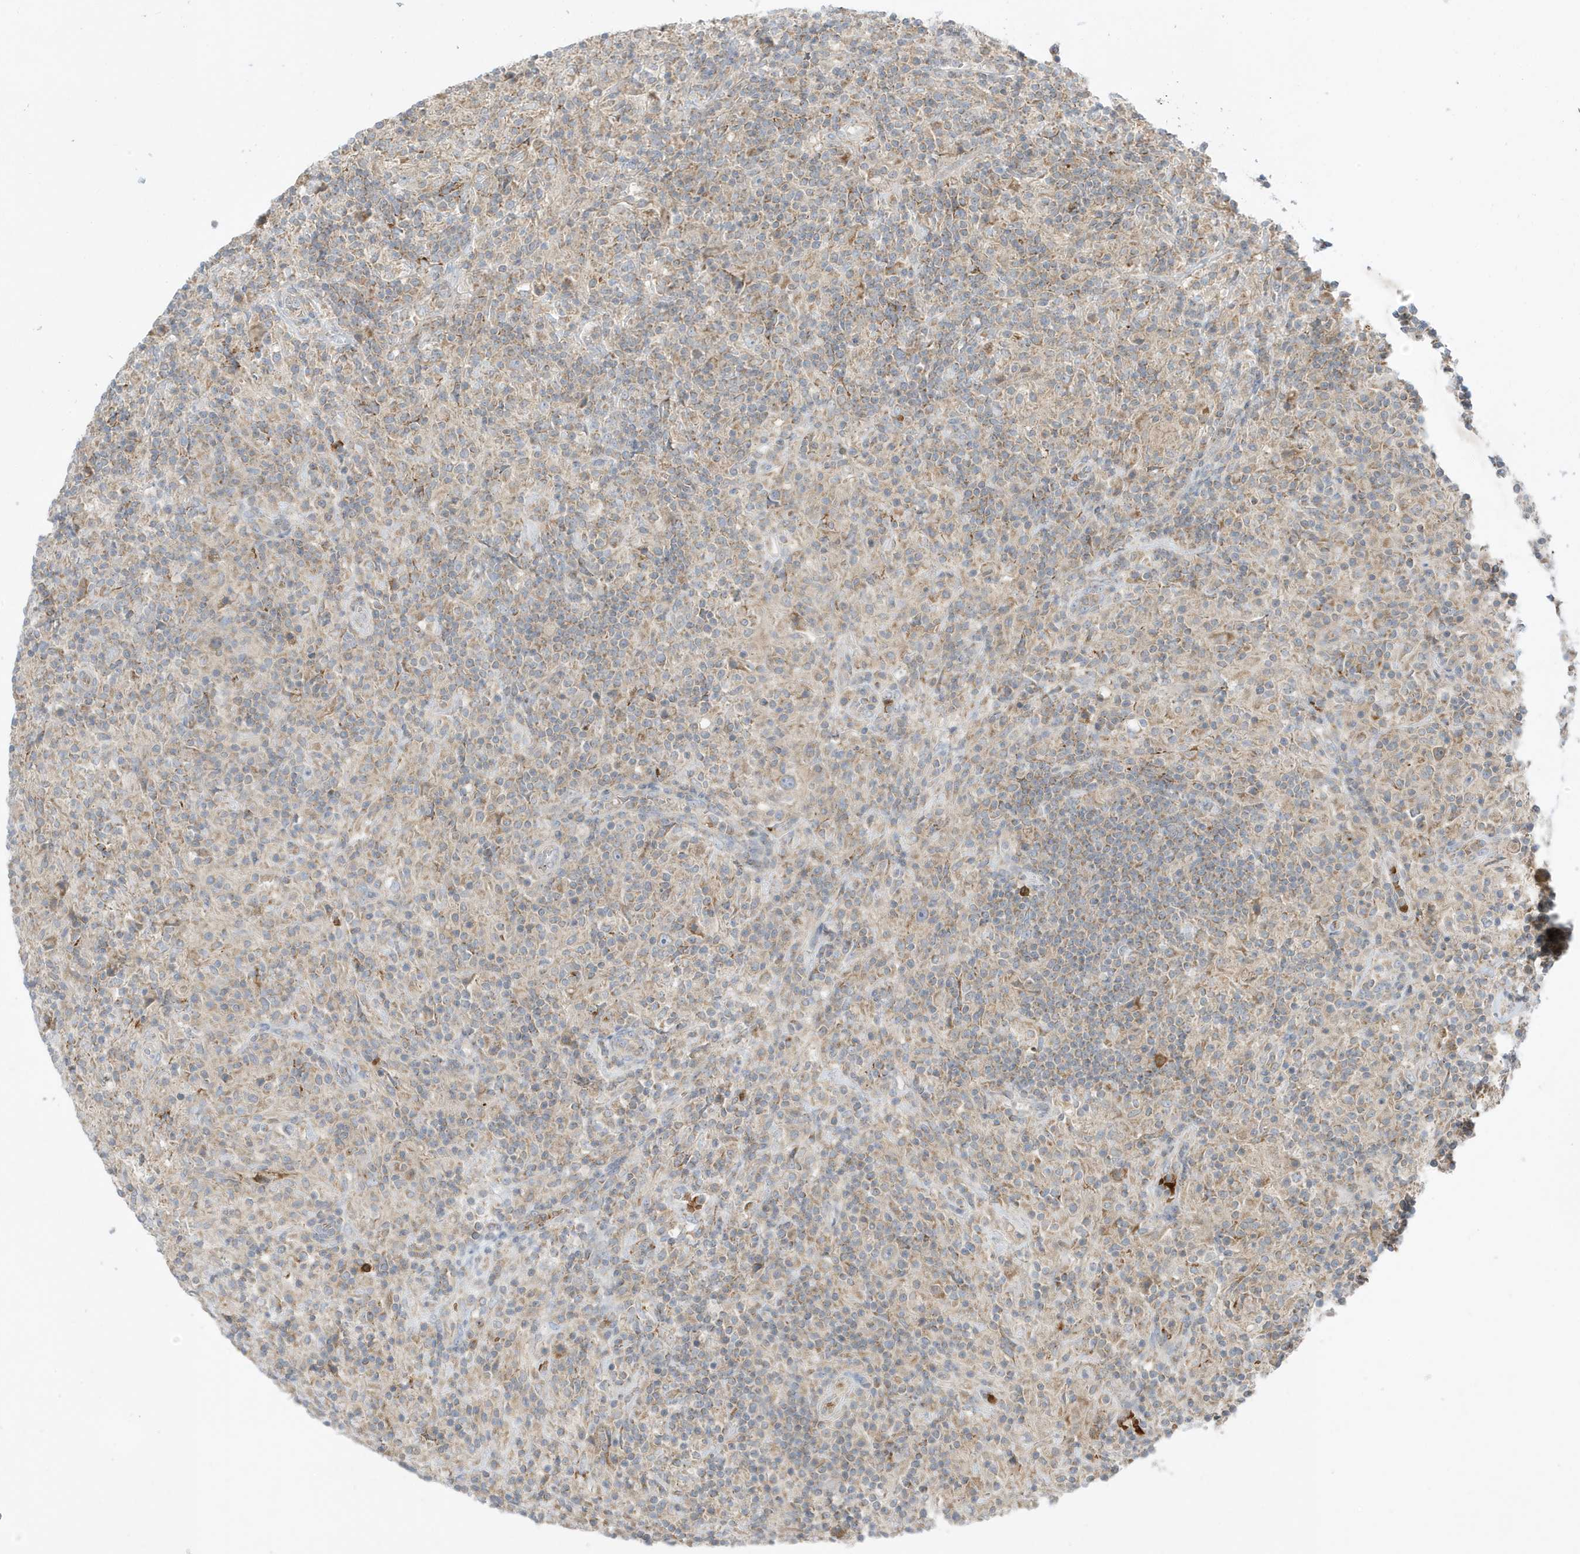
{"staining": {"intensity": "negative", "quantity": "none", "location": "none"}, "tissue": "lymphoma", "cell_type": "Tumor cells", "image_type": "cancer", "snomed": [{"axis": "morphology", "description": "Hodgkin's disease, NOS"}, {"axis": "topography", "description": "Lymph node"}], "caption": "A photomicrograph of human lymphoma is negative for staining in tumor cells.", "gene": "NPPC", "patient": {"sex": "male", "age": 70}}